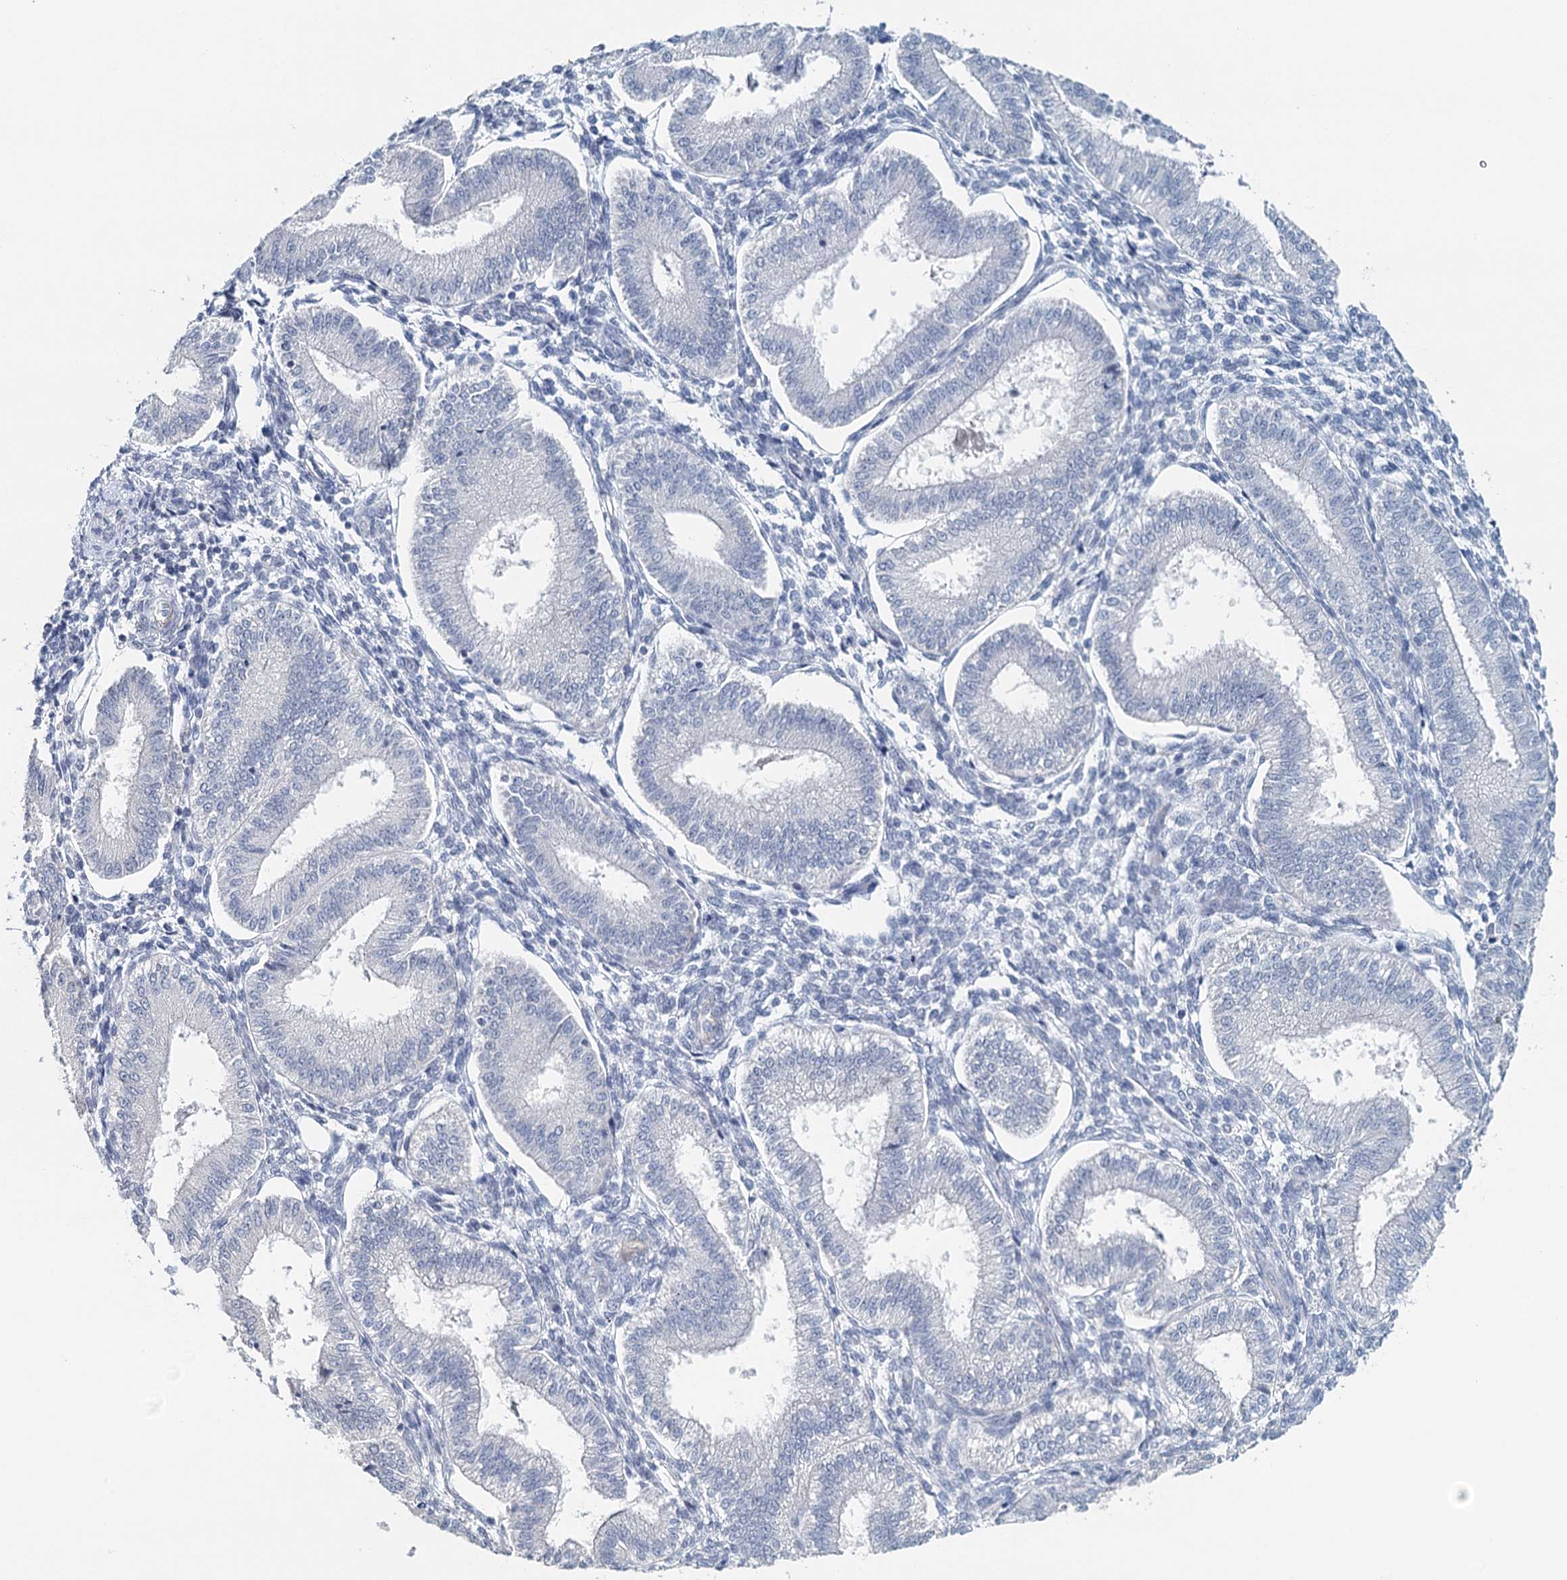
{"staining": {"intensity": "negative", "quantity": "none", "location": "none"}, "tissue": "endometrium", "cell_type": "Cells in endometrial stroma", "image_type": "normal", "snomed": [{"axis": "morphology", "description": "Normal tissue, NOS"}, {"axis": "topography", "description": "Endometrium"}], "caption": "This is a photomicrograph of immunohistochemistry staining of unremarkable endometrium, which shows no positivity in cells in endometrial stroma.", "gene": "SYNPO", "patient": {"sex": "female", "age": 39}}